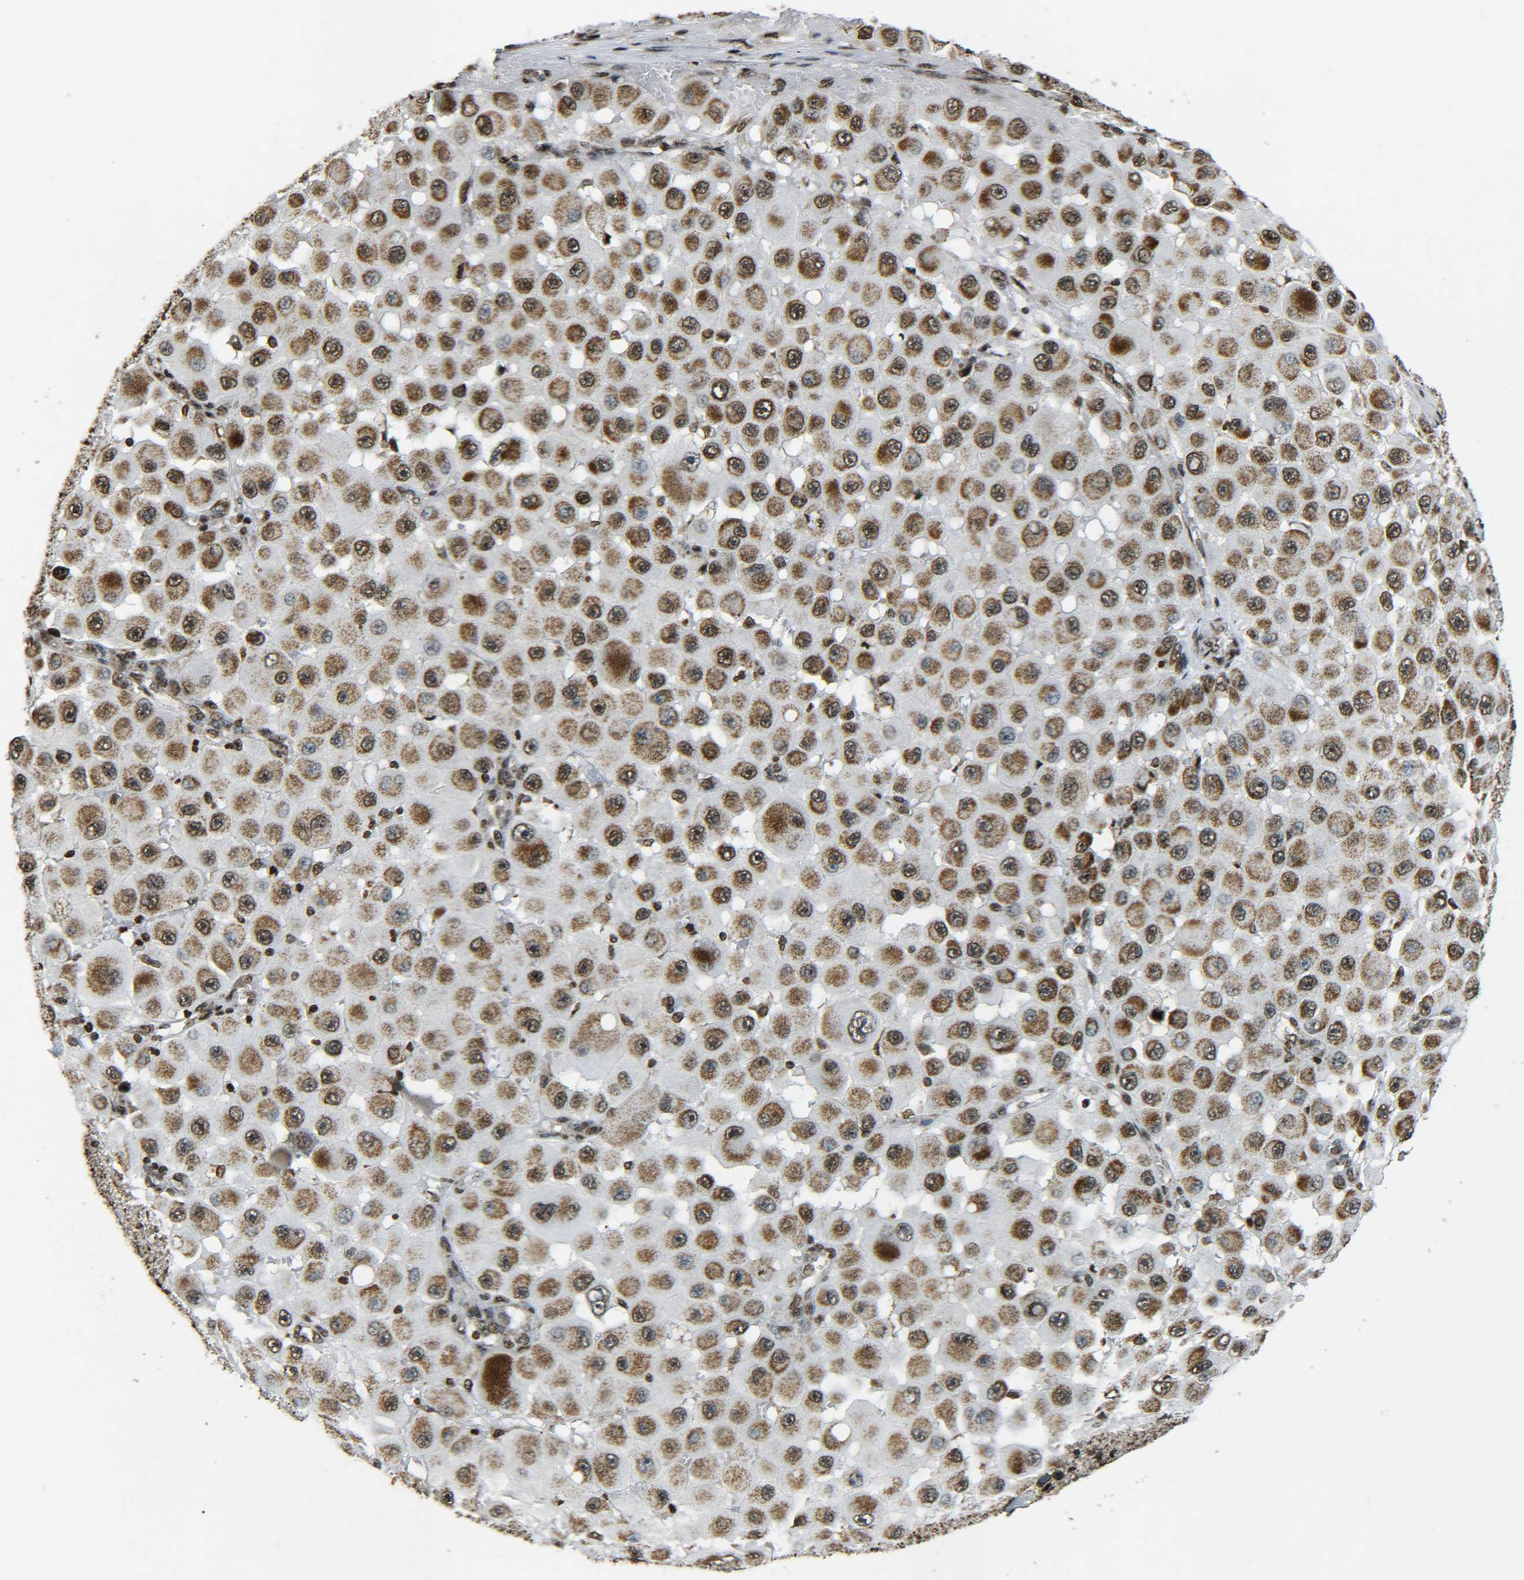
{"staining": {"intensity": "moderate", "quantity": ">75%", "location": "cytoplasmic/membranous,nuclear"}, "tissue": "melanoma", "cell_type": "Tumor cells", "image_type": "cancer", "snomed": [{"axis": "morphology", "description": "Malignant melanoma, NOS"}, {"axis": "topography", "description": "Skin"}], "caption": "This is a histology image of immunohistochemistry staining of malignant melanoma, which shows moderate expression in the cytoplasmic/membranous and nuclear of tumor cells.", "gene": "NEUROG2", "patient": {"sex": "female", "age": 81}}